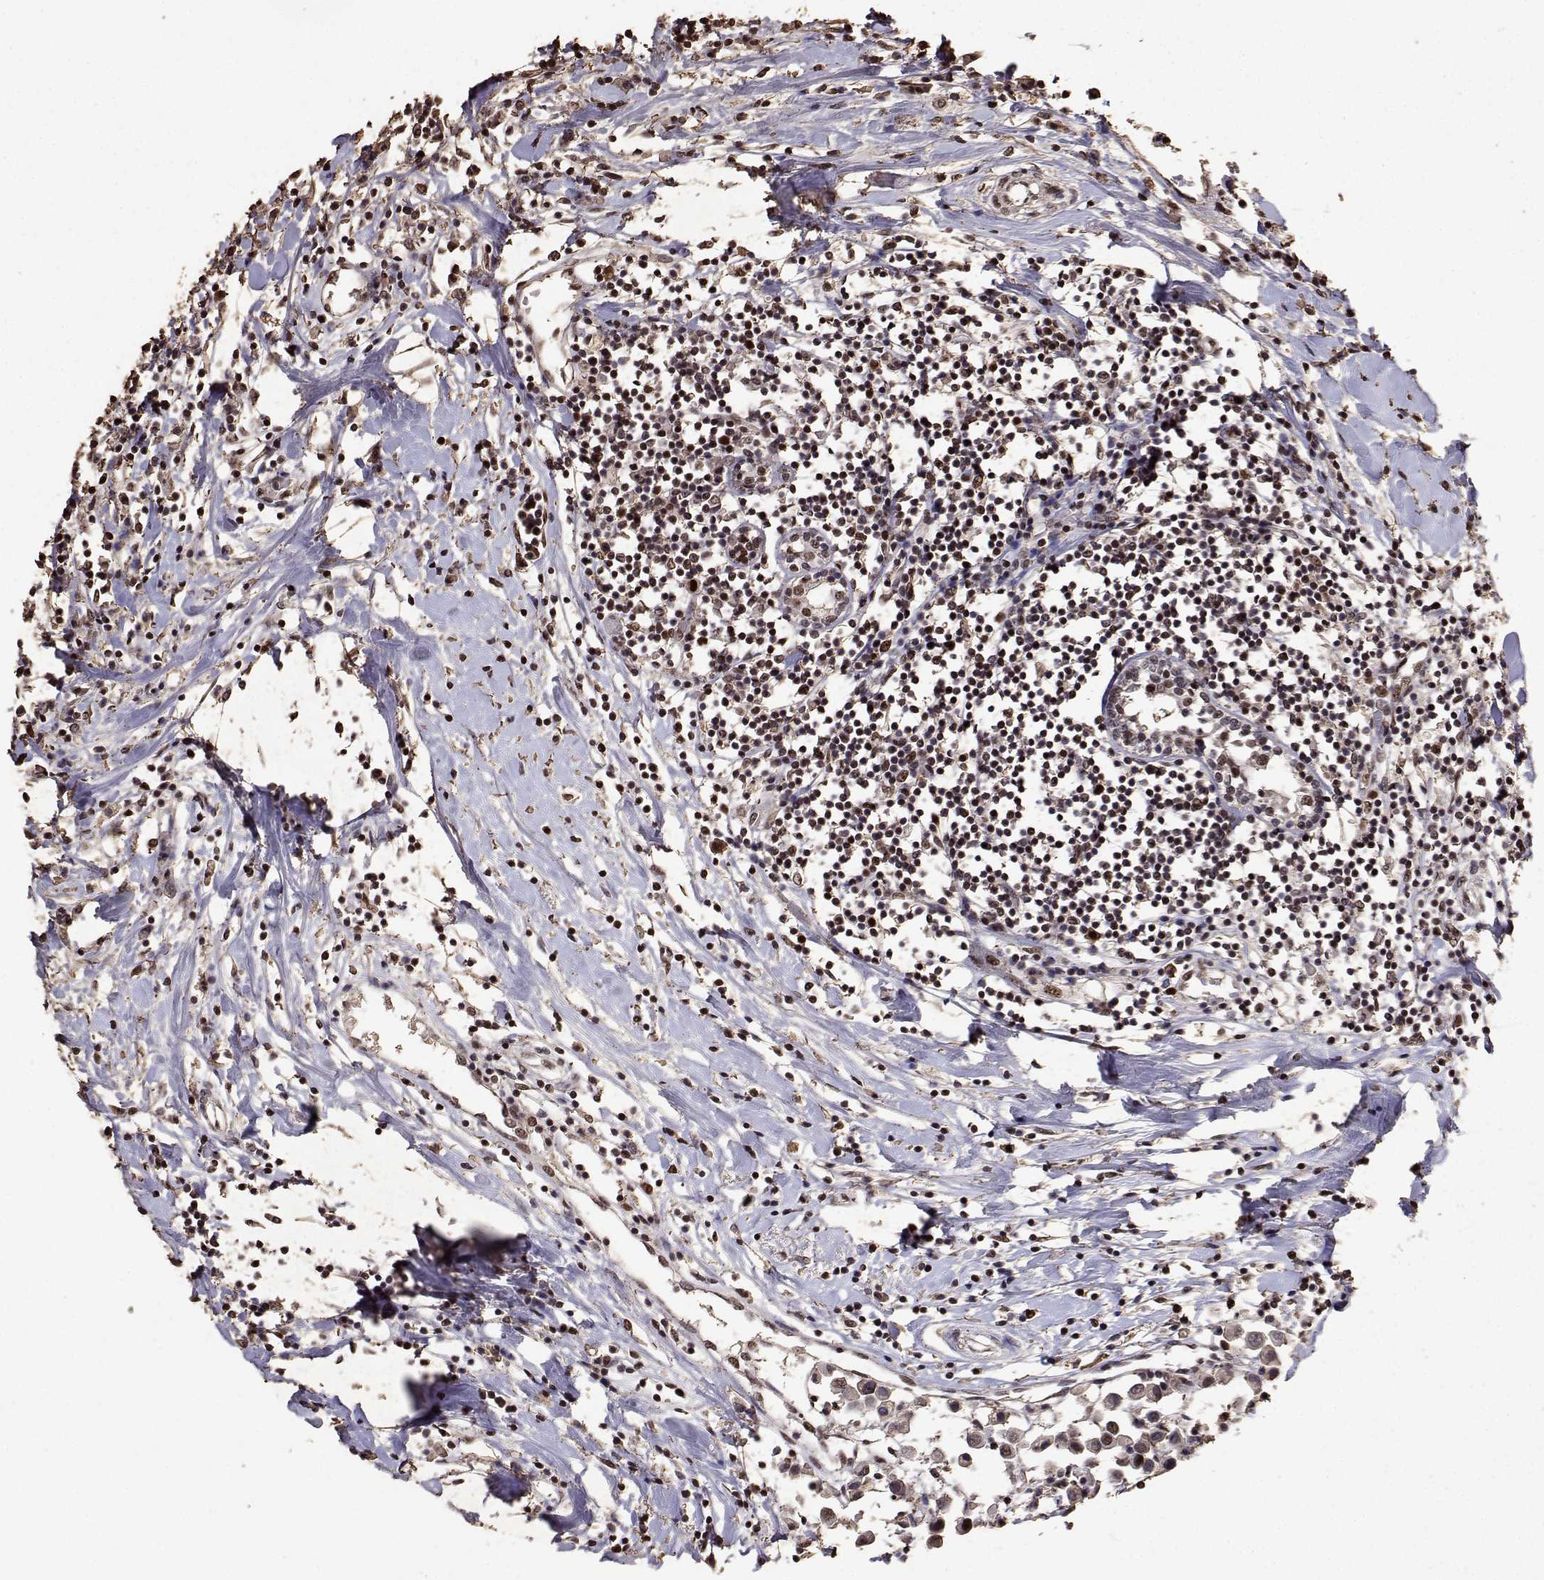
{"staining": {"intensity": "moderate", "quantity": ">75%", "location": "nuclear"}, "tissue": "breast cancer", "cell_type": "Tumor cells", "image_type": "cancer", "snomed": [{"axis": "morphology", "description": "Duct carcinoma"}, {"axis": "topography", "description": "Breast"}], "caption": "Human breast cancer stained for a protein (brown) exhibits moderate nuclear positive expression in about >75% of tumor cells.", "gene": "TOE1", "patient": {"sex": "female", "age": 61}}